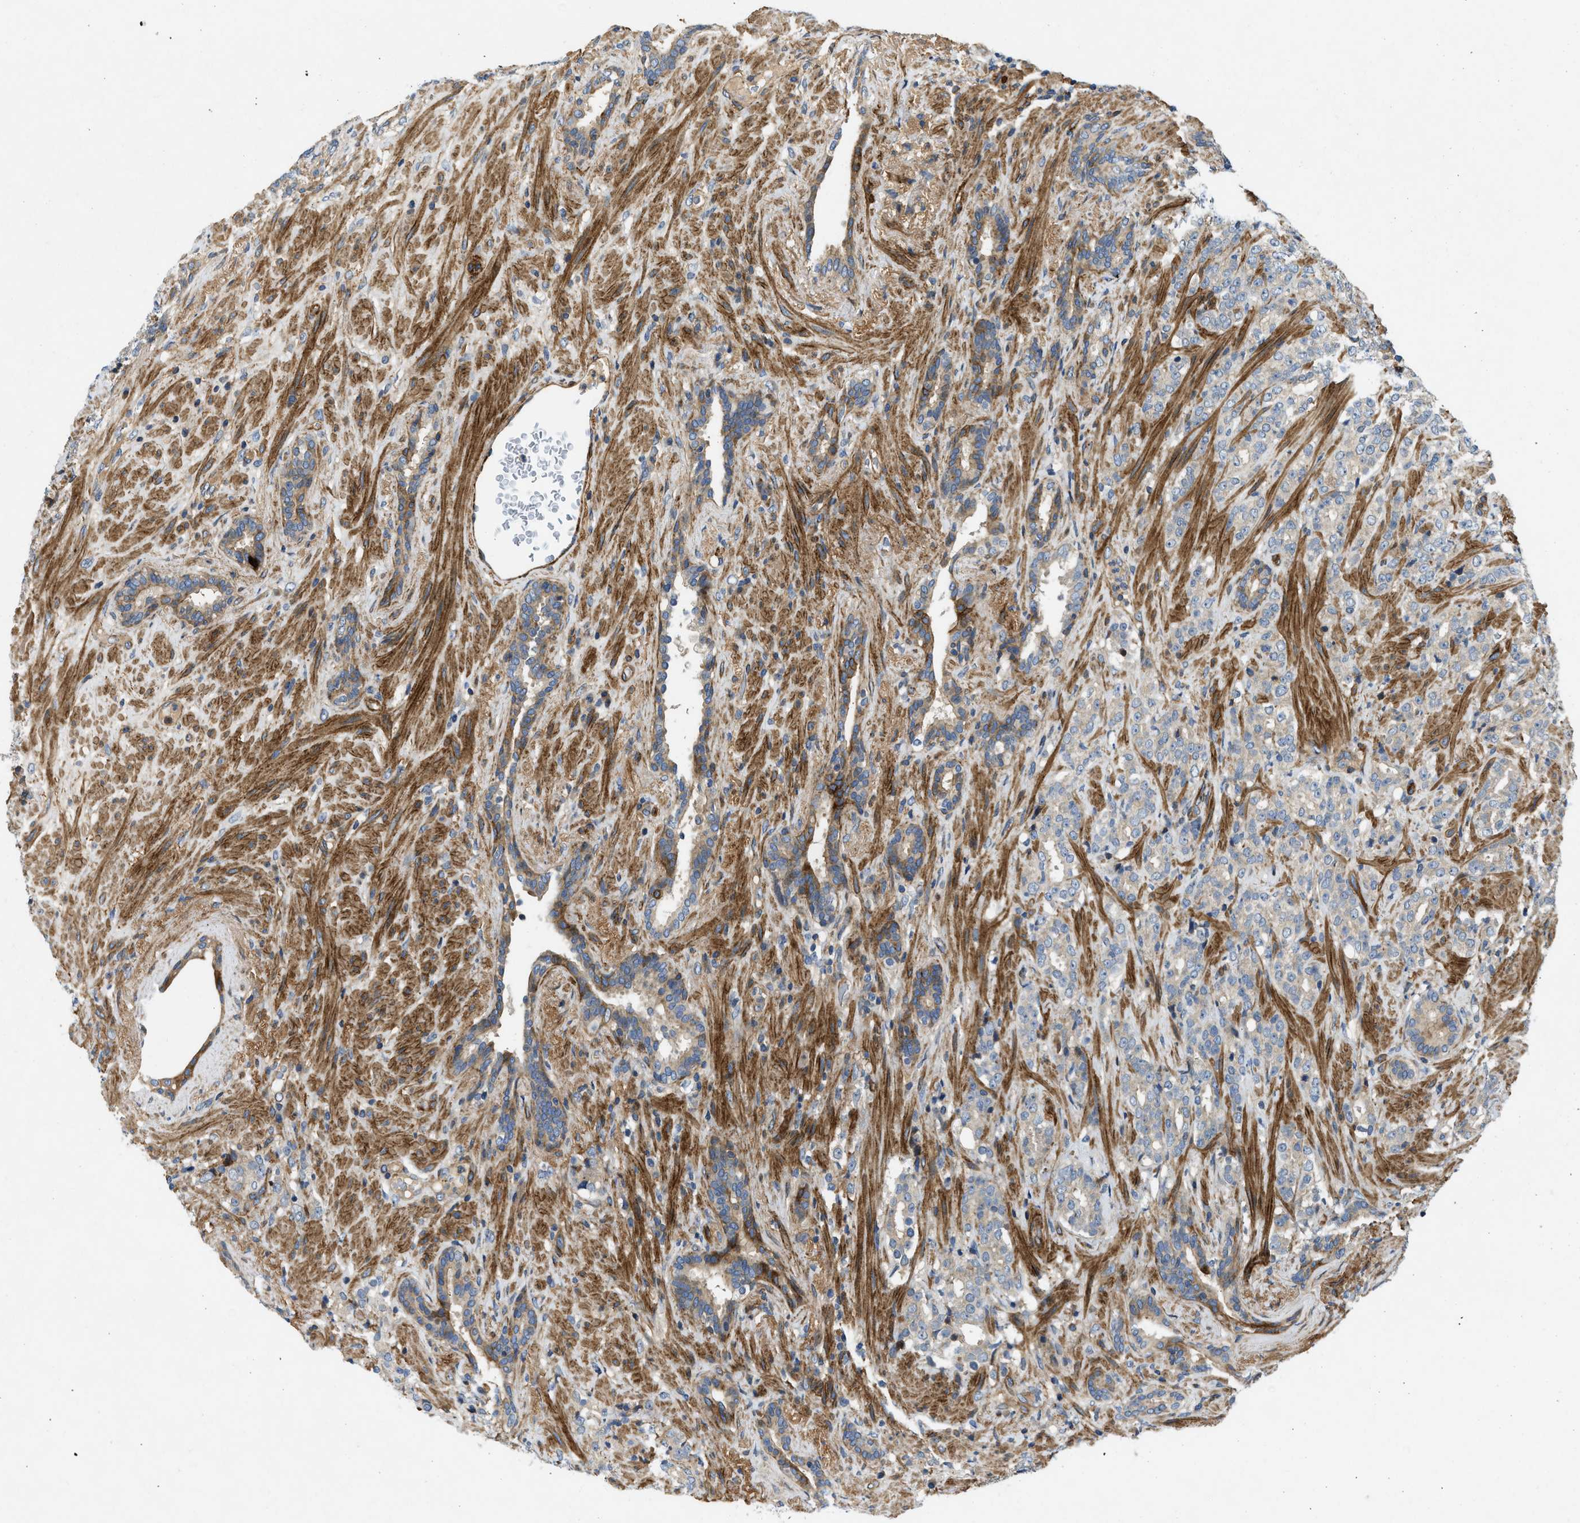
{"staining": {"intensity": "moderate", "quantity": "<25%", "location": "cytoplasmic/membranous"}, "tissue": "prostate cancer", "cell_type": "Tumor cells", "image_type": "cancer", "snomed": [{"axis": "morphology", "description": "Adenocarcinoma, High grade"}, {"axis": "topography", "description": "Prostate"}], "caption": "This image demonstrates prostate adenocarcinoma (high-grade) stained with immunohistochemistry (IHC) to label a protein in brown. The cytoplasmic/membranous of tumor cells show moderate positivity for the protein. Nuclei are counter-stained blue.", "gene": "NYNRIN", "patient": {"sex": "male", "age": 71}}